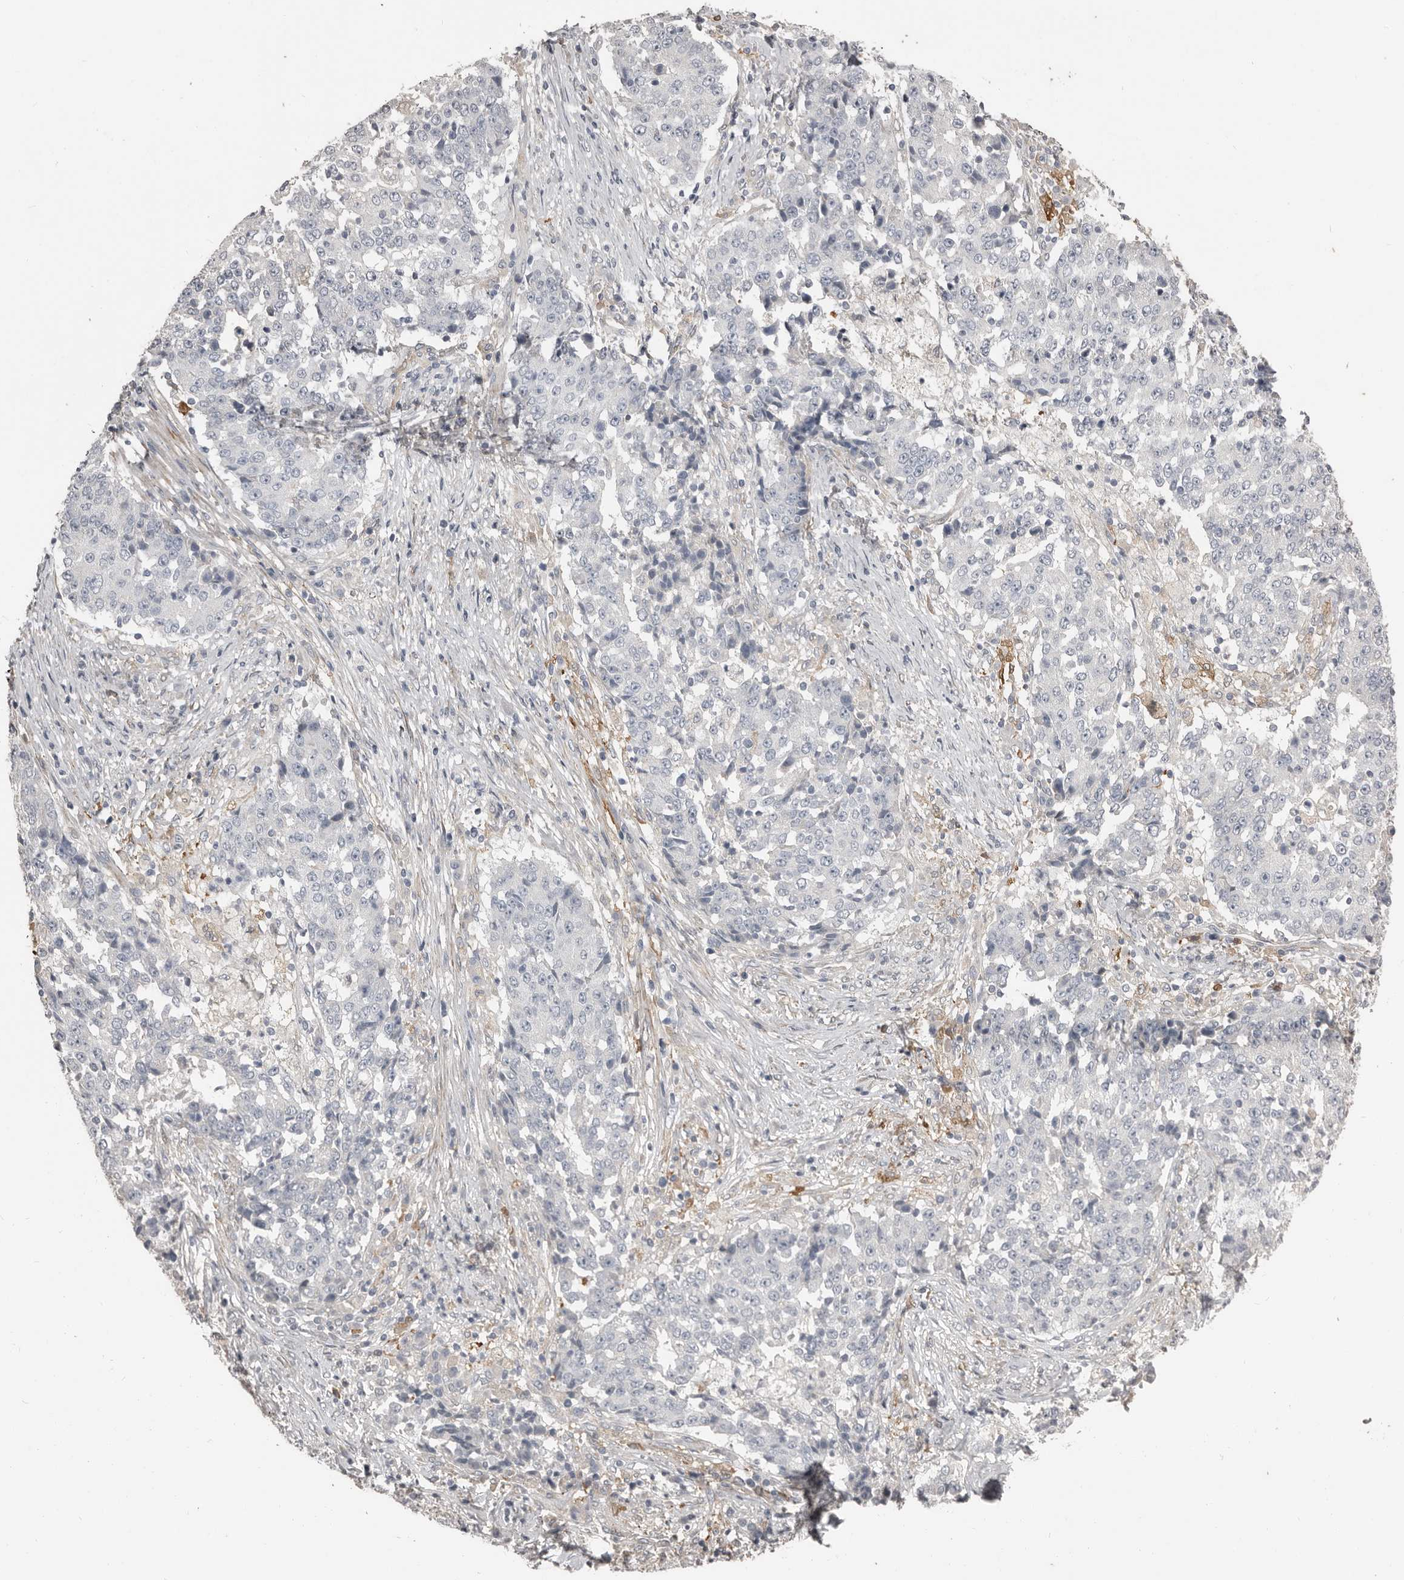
{"staining": {"intensity": "negative", "quantity": "none", "location": "none"}, "tissue": "stomach cancer", "cell_type": "Tumor cells", "image_type": "cancer", "snomed": [{"axis": "morphology", "description": "Adenocarcinoma, NOS"}, {"axis": "topography", "description": "Stomach"}], "caption": "Photomicrograph shows no significant protein expression in tumor cells of stomach cancer.", "gene": "KCNJ8", "patient": {"sex": "male", "age": 59}}